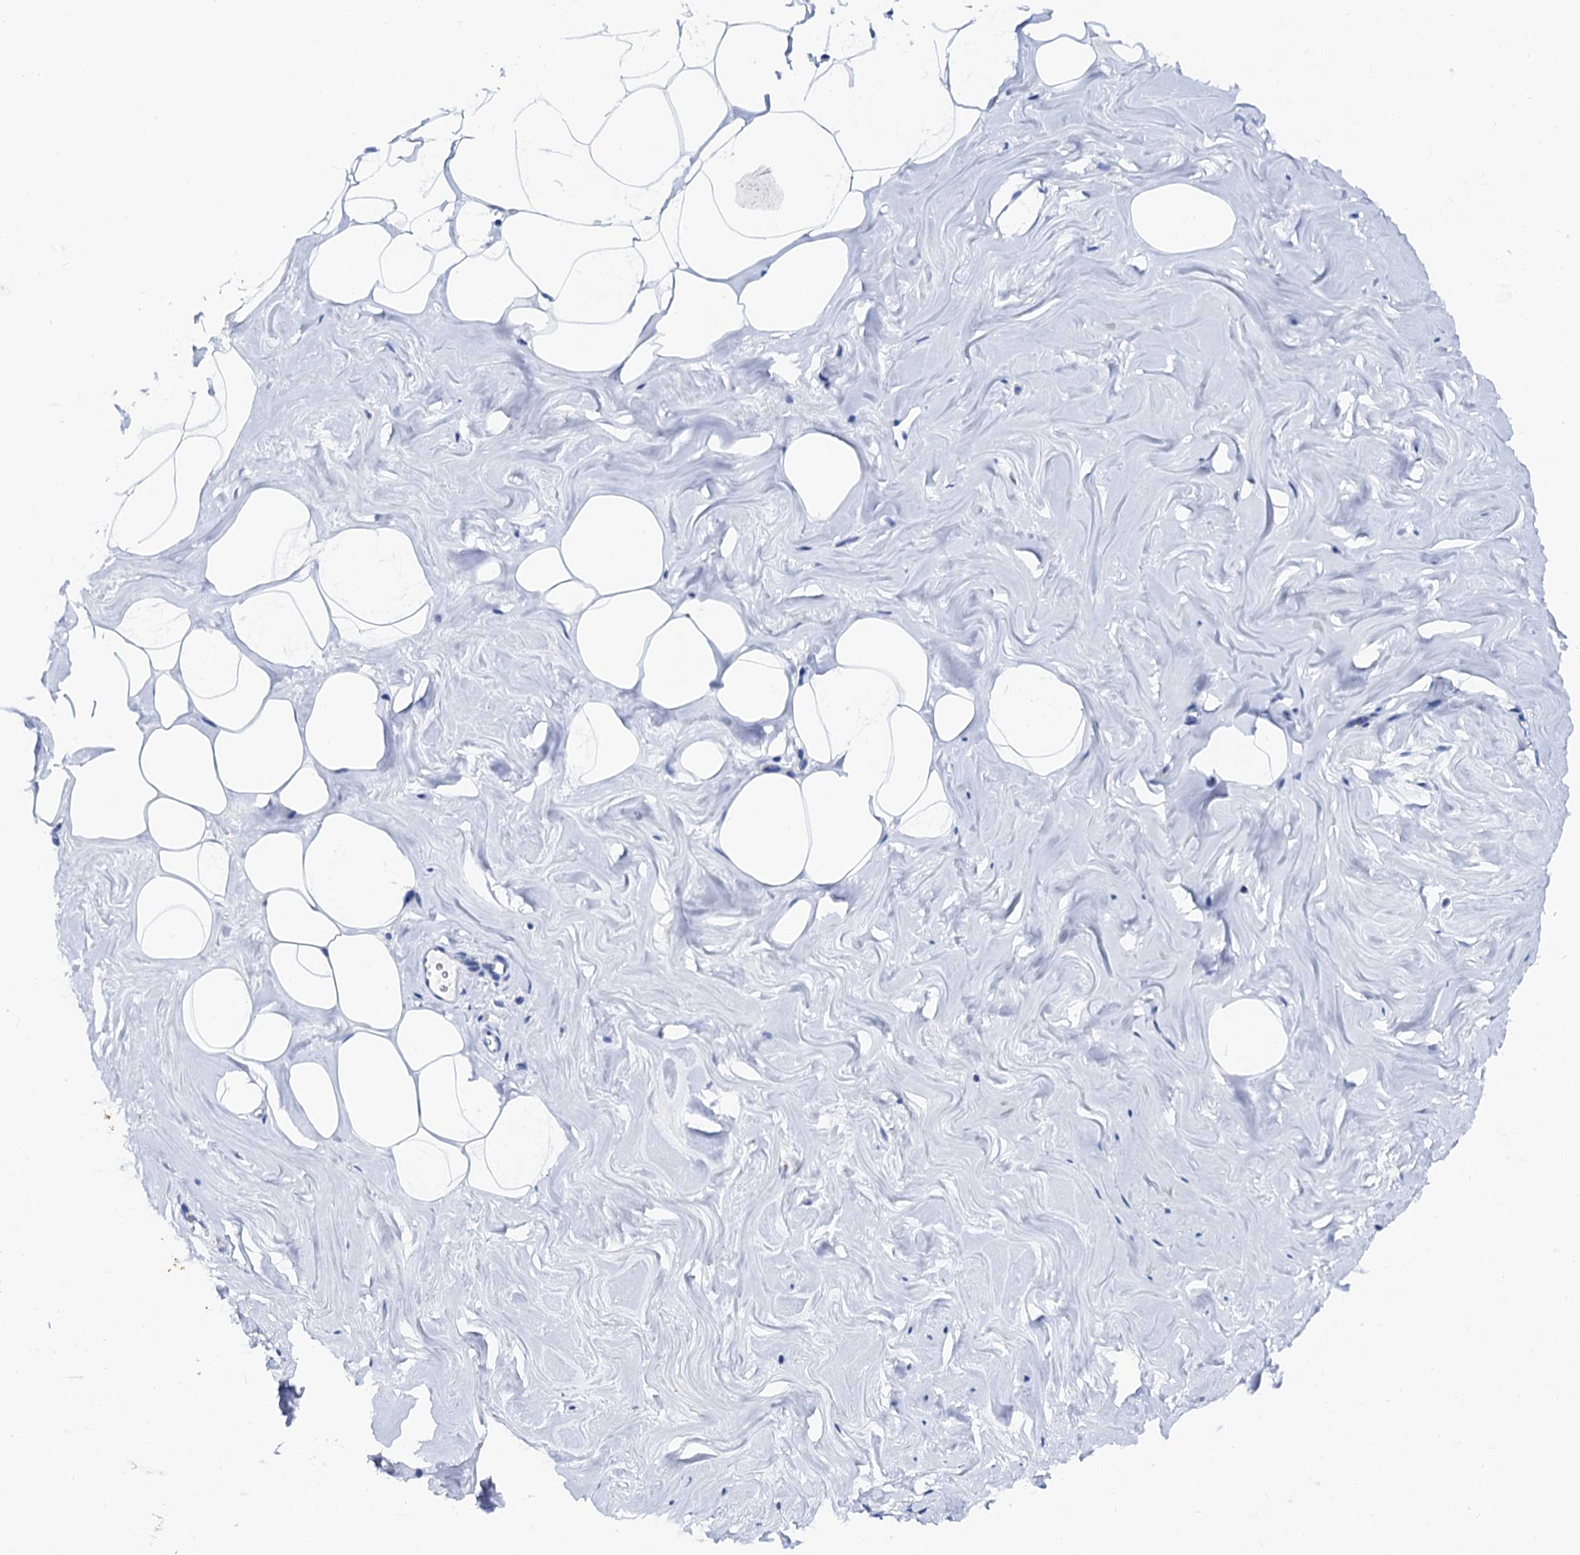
{"staining": {"intensity": "negative", "quantity": "none", "location": "none"}, "tissue": "adipose tissue", "cell_type": "Adipocytes", "image_type": "normal", "snomed": [{"axis": "morphology", "description": "Normal tissue, NOS"}, {"axis": "morphology", "description": "Fibrosis, NOS"}, {"axis": "topography", "description": "Breast"}, {"axis": "topography", "description": "Adipose tissue"}], "caption": "Adipocytes are negative for brown protein staining in normal adipose tissue. Brightfield microscopy of immunohistochemistry stained with DAB (brown) and hematoxylin (blue), captured at high magnification.", "gene": "LYPD3", "patient": {"sex": "female", "age": 39}}